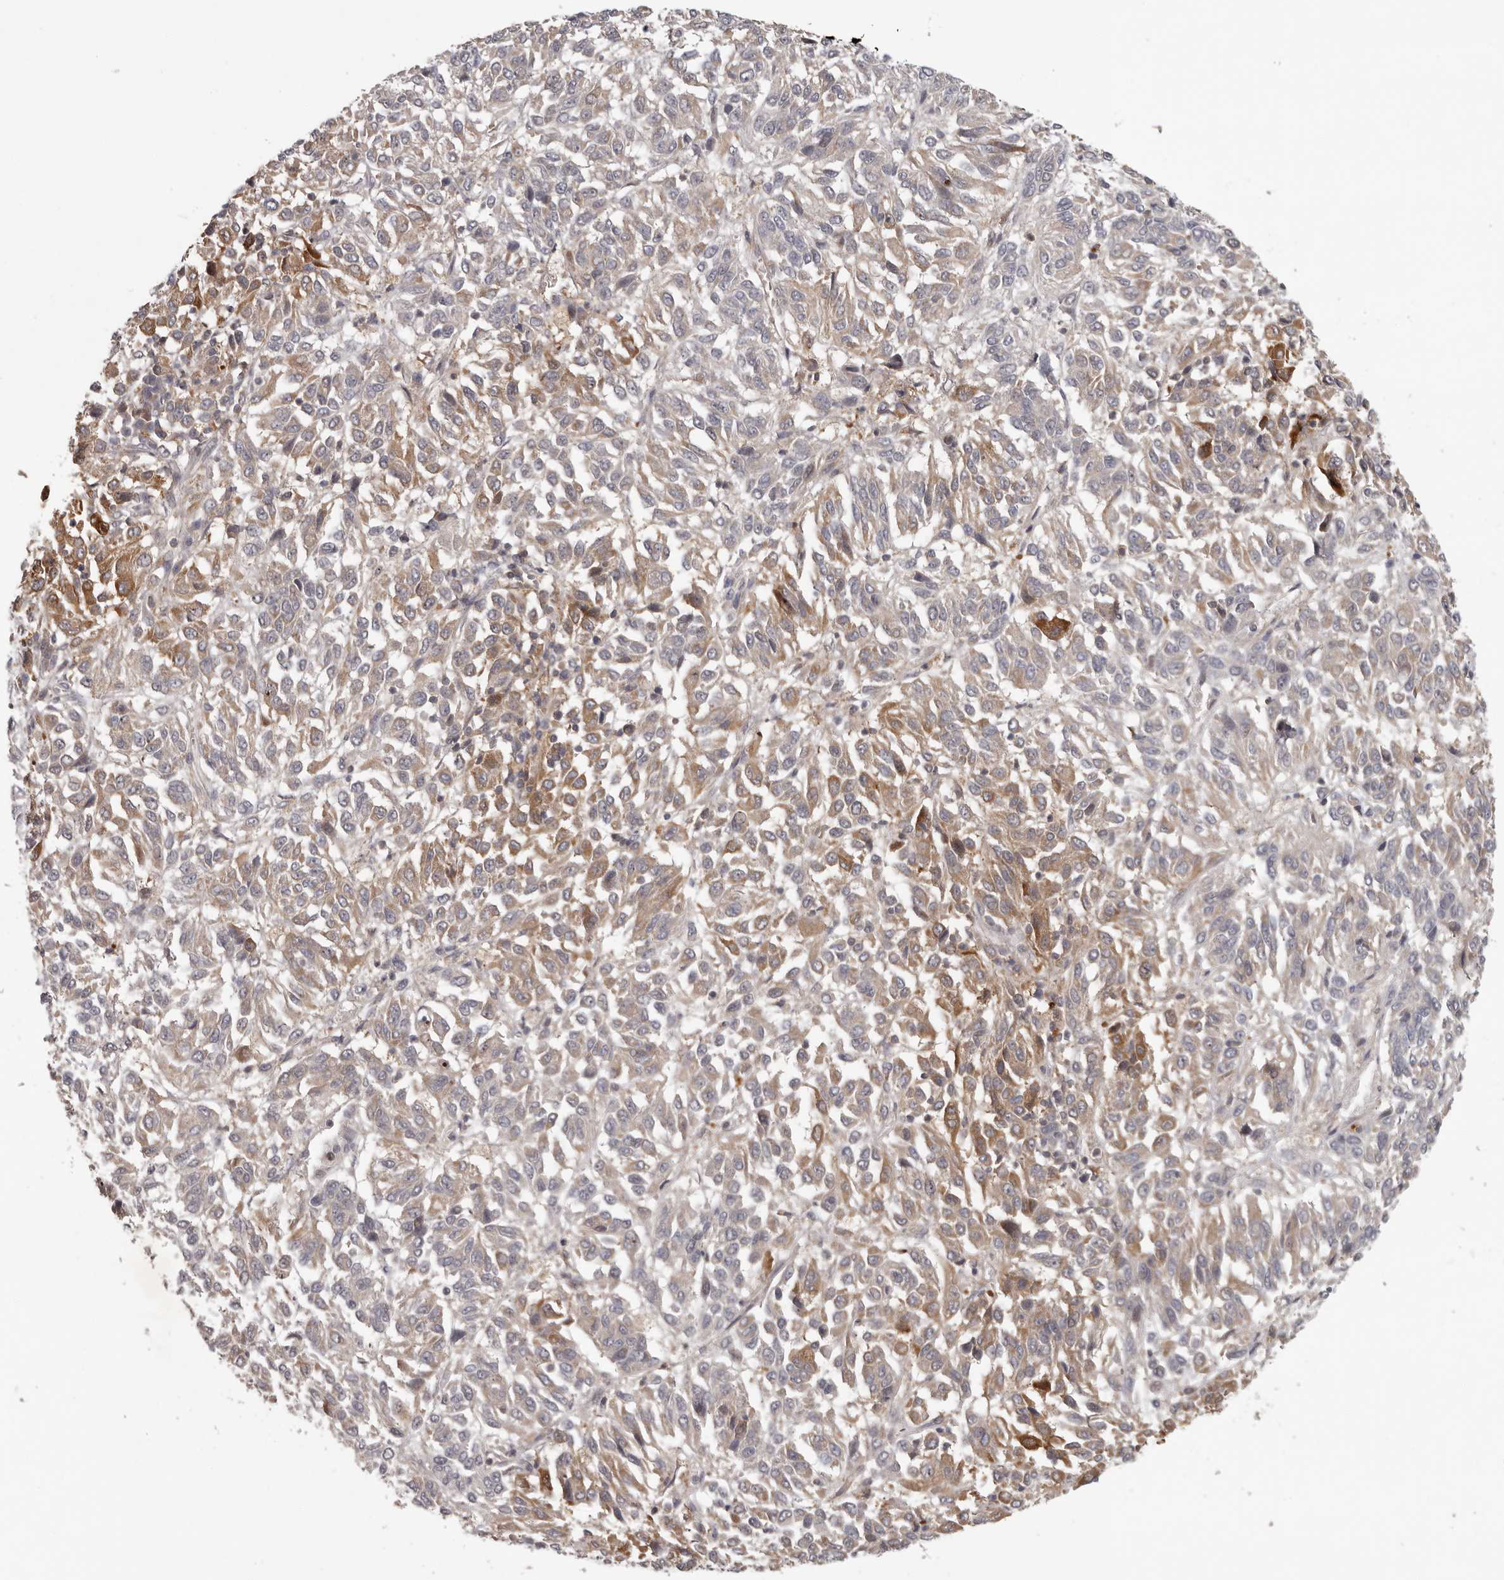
{"staining": {"intensity": "weak", "quantity": "25%-75%", "location": "cytoplasmic/membranous"}, "tissue": "melanoma", "cell_type": "Tumor cells", "image_type": "cancer", "snomed": [{"axis": "morphology", "description": "Malignant melanoma, Metastatic site"}, {"axis": "topography", "description": "Lung"}], "caption": "Immunohistochemistry (IHC) of human malignant melanoma (metastatic site) demonstrates low levels of weak cytoplasmic/membranous positivity in approximately 25%-75% of tumor cells.", "gene": "ANKRD44", "patient": {"sex": "male", "age": 64}}